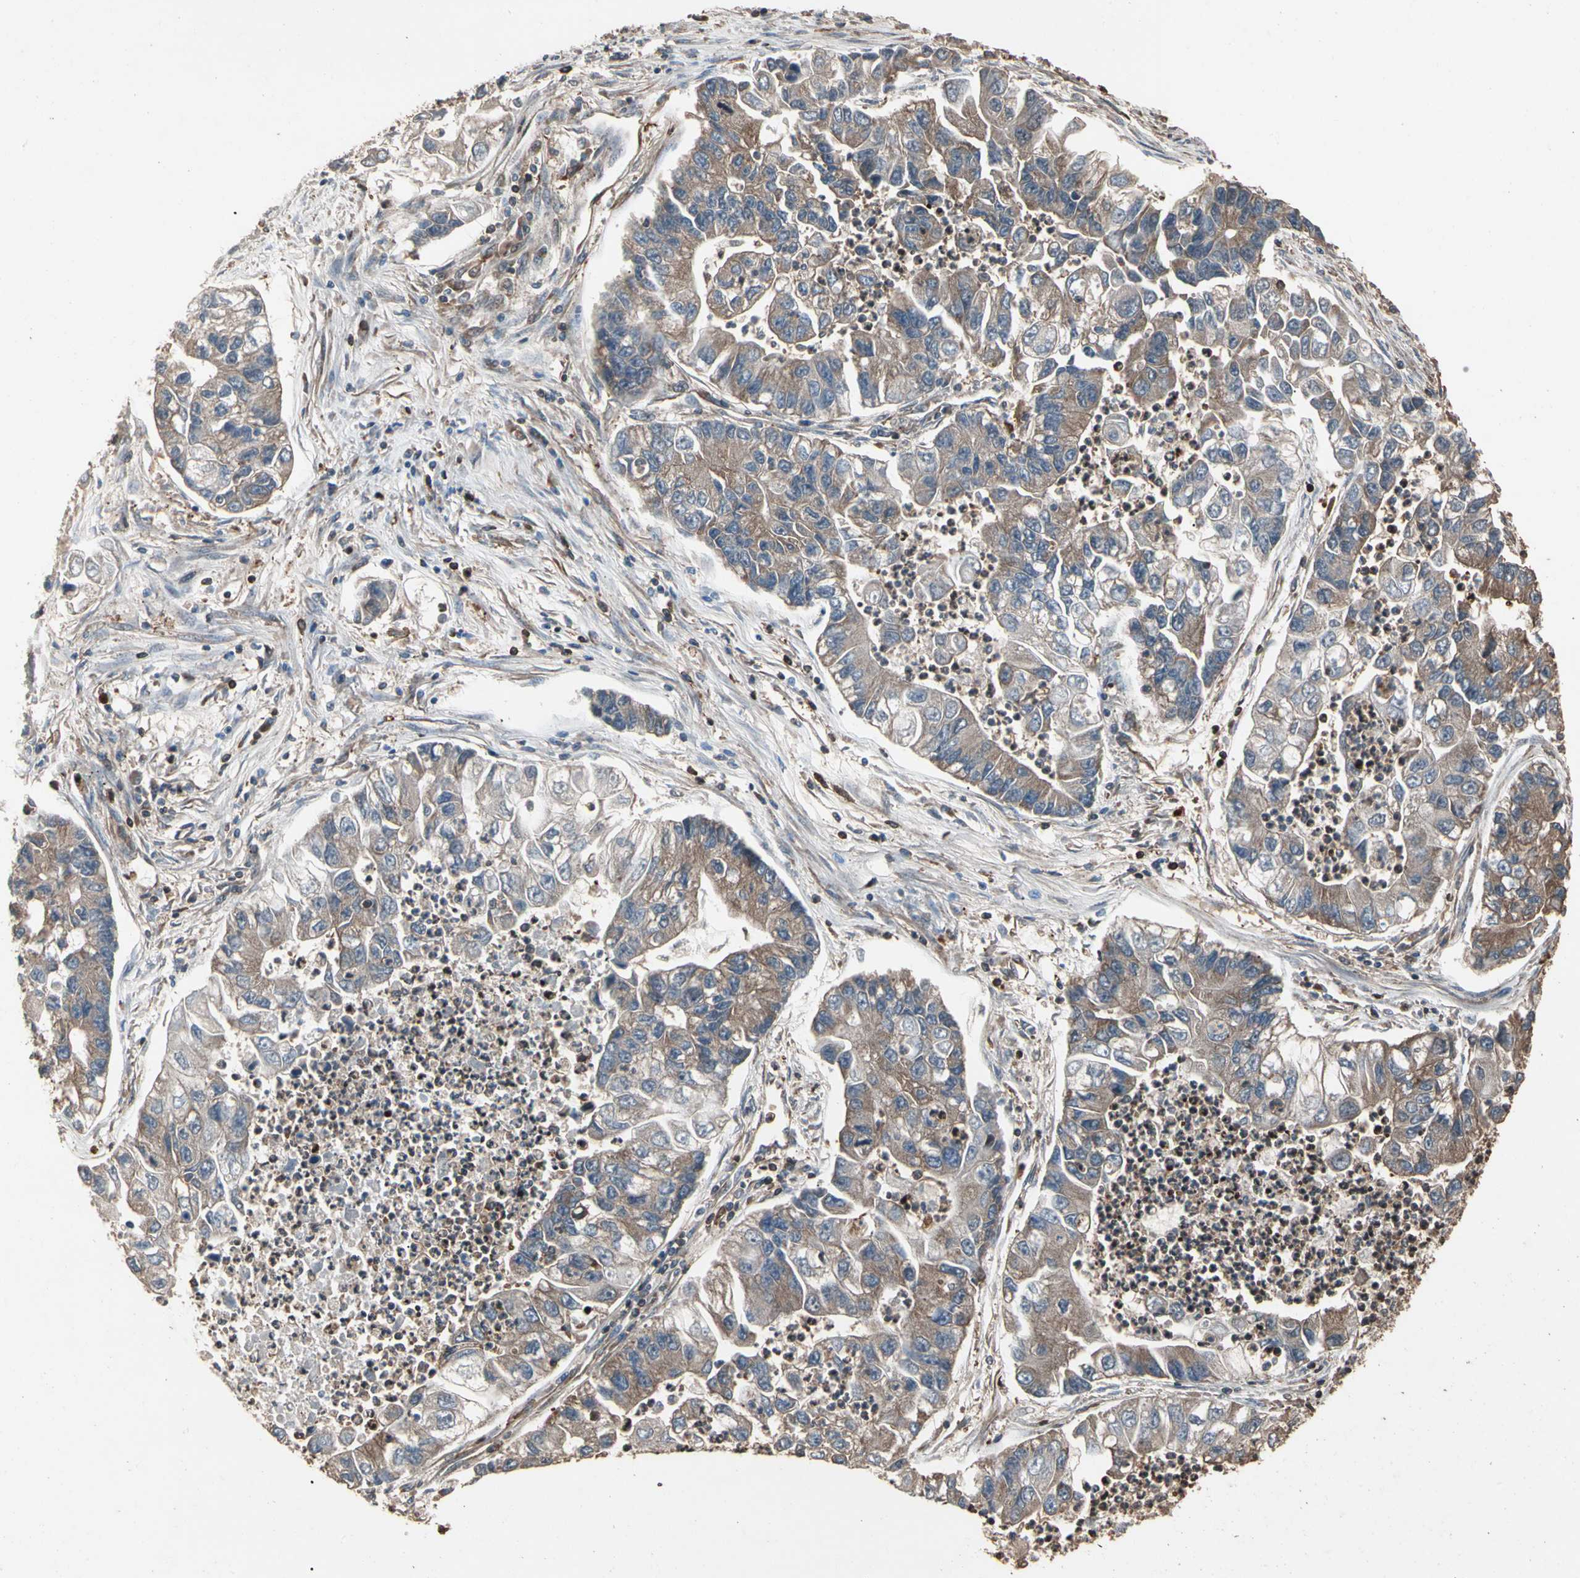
{"staining": {"intensity": "moderate", "quantity": ">75%", "location": "cytoplasmic/membranous"}, "tissue": "lung cancer", "cell_type": "Tumor cells", "image_type": "cancer", "snomed": [{"axis": "morphology", "description": "Adenocarcinoma, NOS"}, {"axis": "topography", "description": "Lung"}], "caption": "IHC (DAB (3,3'-diaminobenzidine)) staining of lung cancer demonstrates moderate cytoplasmic/membranous protein expression in about >75% of tumor cells.", "gene": "AGBL2", "patient": {"sex": "female", "age": 51}}